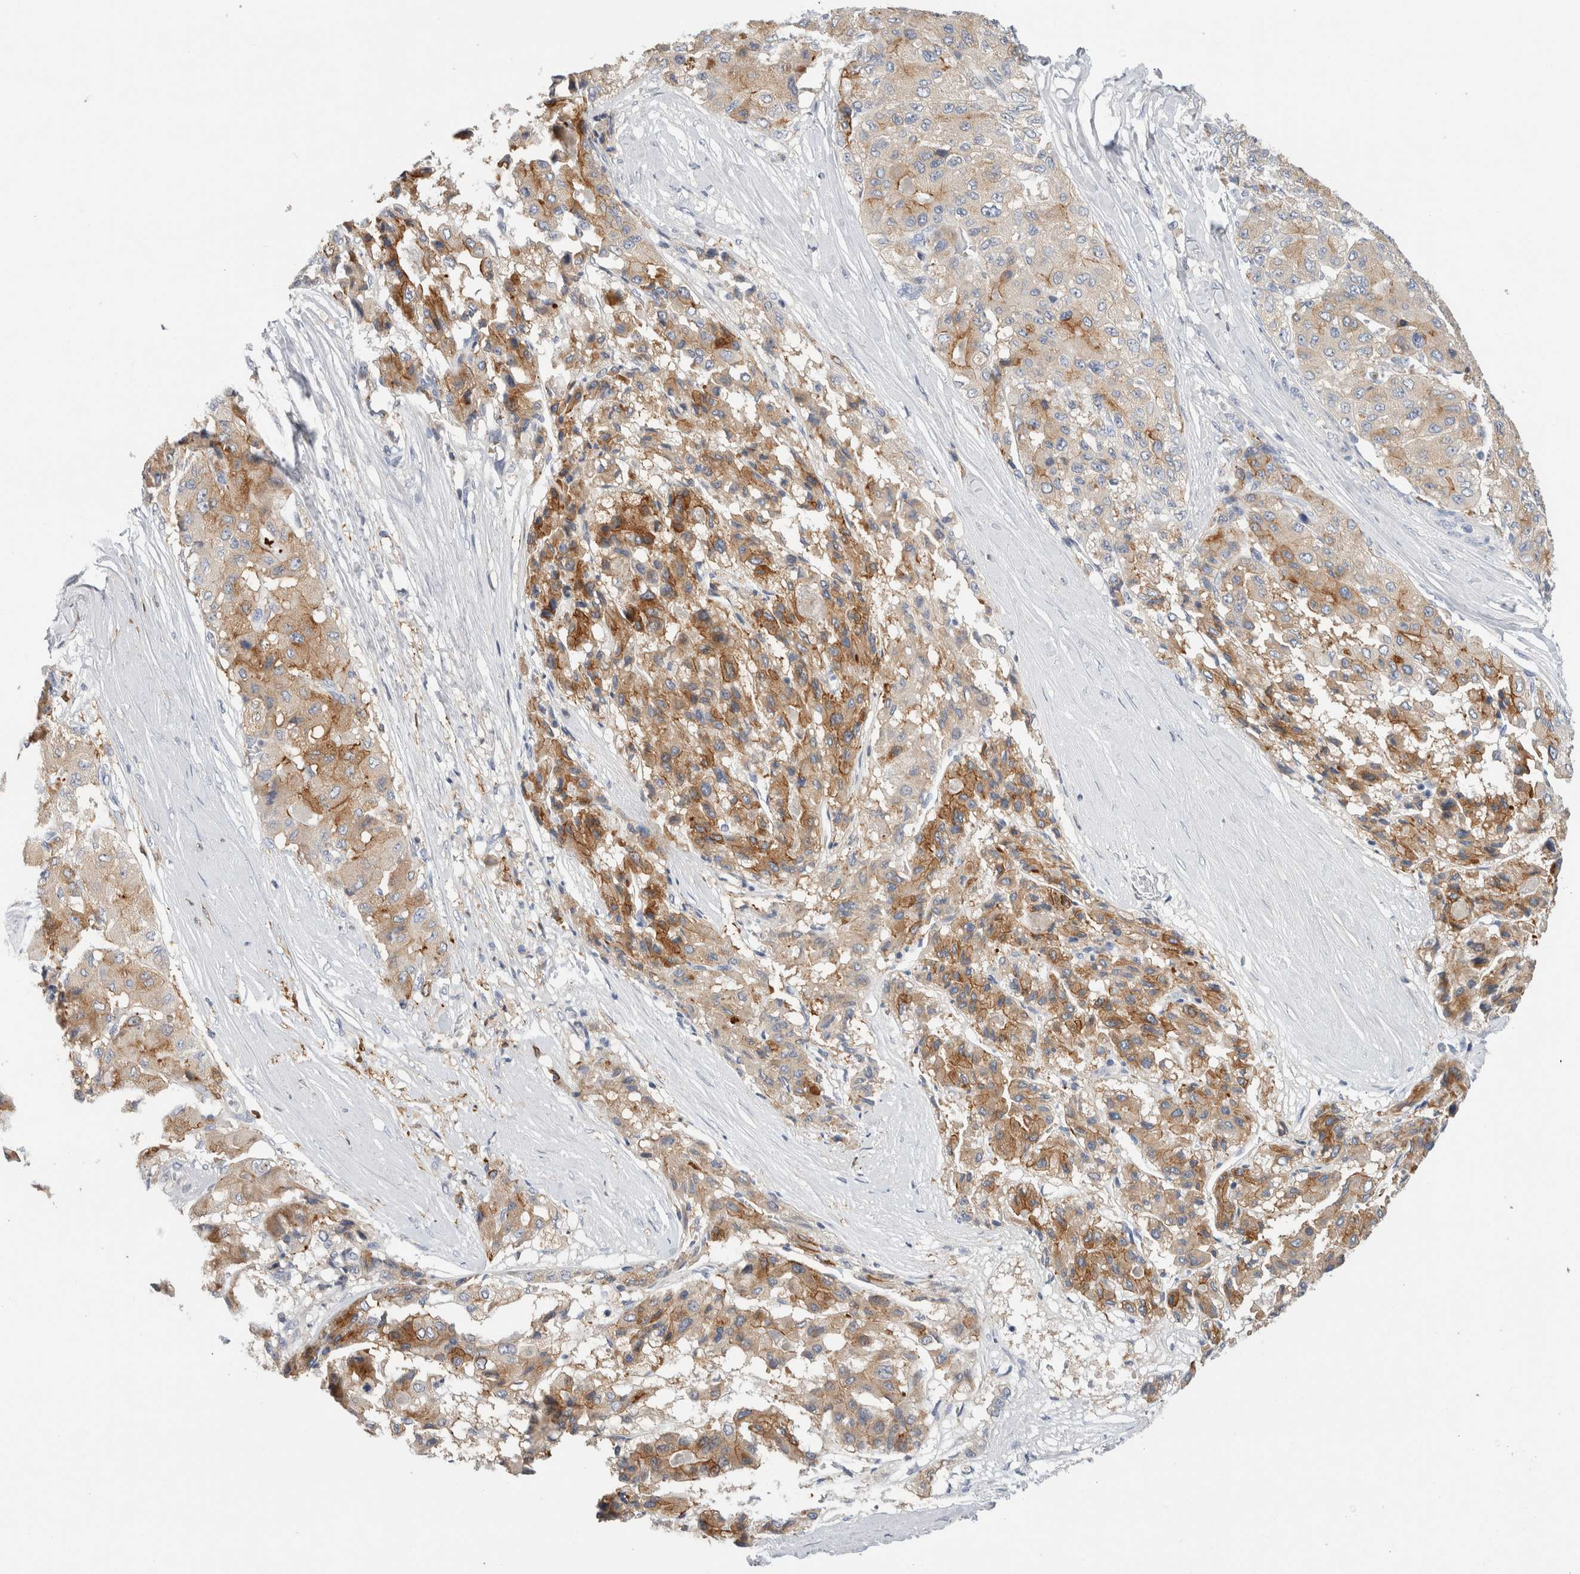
{"staining": {"intensity": "moderate", "quantity": "25%-75%", "location": "cytoplasmic/membranous"}, "tissue": "liver cancer", "cell_type": "Tumor cells", "image_type": "cancer", "snomed": [{"axis": "morphology", "description": "Carcinoma, Hepatocellular, NOS"}, {"axis": "topography", "description": "Liver"}], "caption": "An immunohistochemistry (IHC) image of tumor tissue is shown. Protein staining in brown shows moderate cytoplasmic/membranous positivity in hepatocellular carcinoma (liver) within tumor cells. (Stains: DAB in brown, nuclei in blue, Microscopy: brightfield microscopy at high magnification).", "gene": "SLC20A2", "patient": {"sex": "male", "age": 80}}